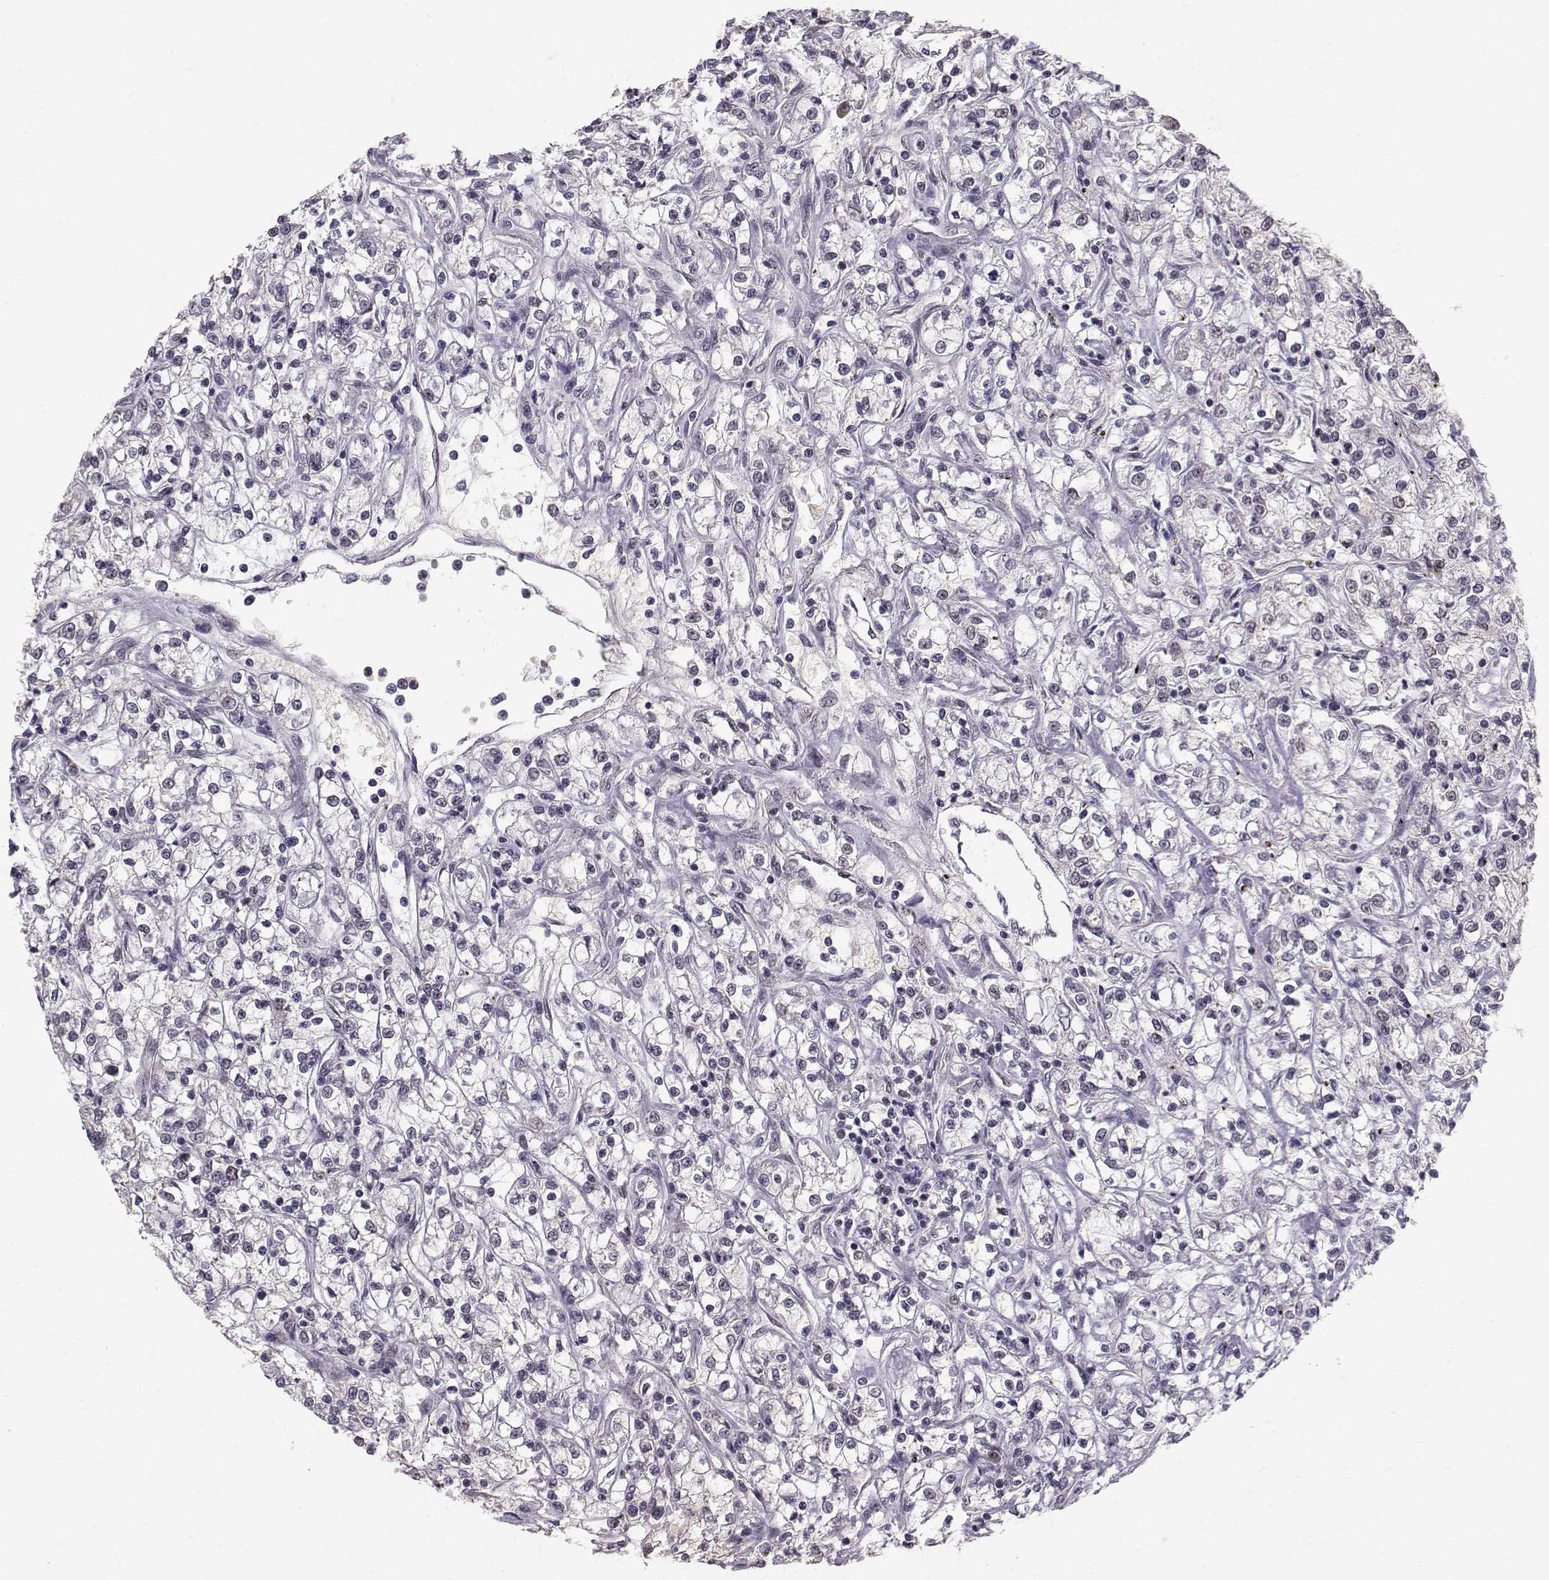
{"staining": {"intensity": "negative", "quantity": "none", "location": "none"}, "tissue": "renal cancer", "cell_type": "Tumor cells", "image_type": "cancer", "snomed": [{"axis": "morphology", "description": "Adenocarcinoma, NOS"}, {"axis": "topography", "description": "Kidney"}], "caption": "The image exhibits no significant staining in tumor cells of renal adenocarcinoma.", "gene": "RPP38", "patient": {"sex": "female", "age": 59}}